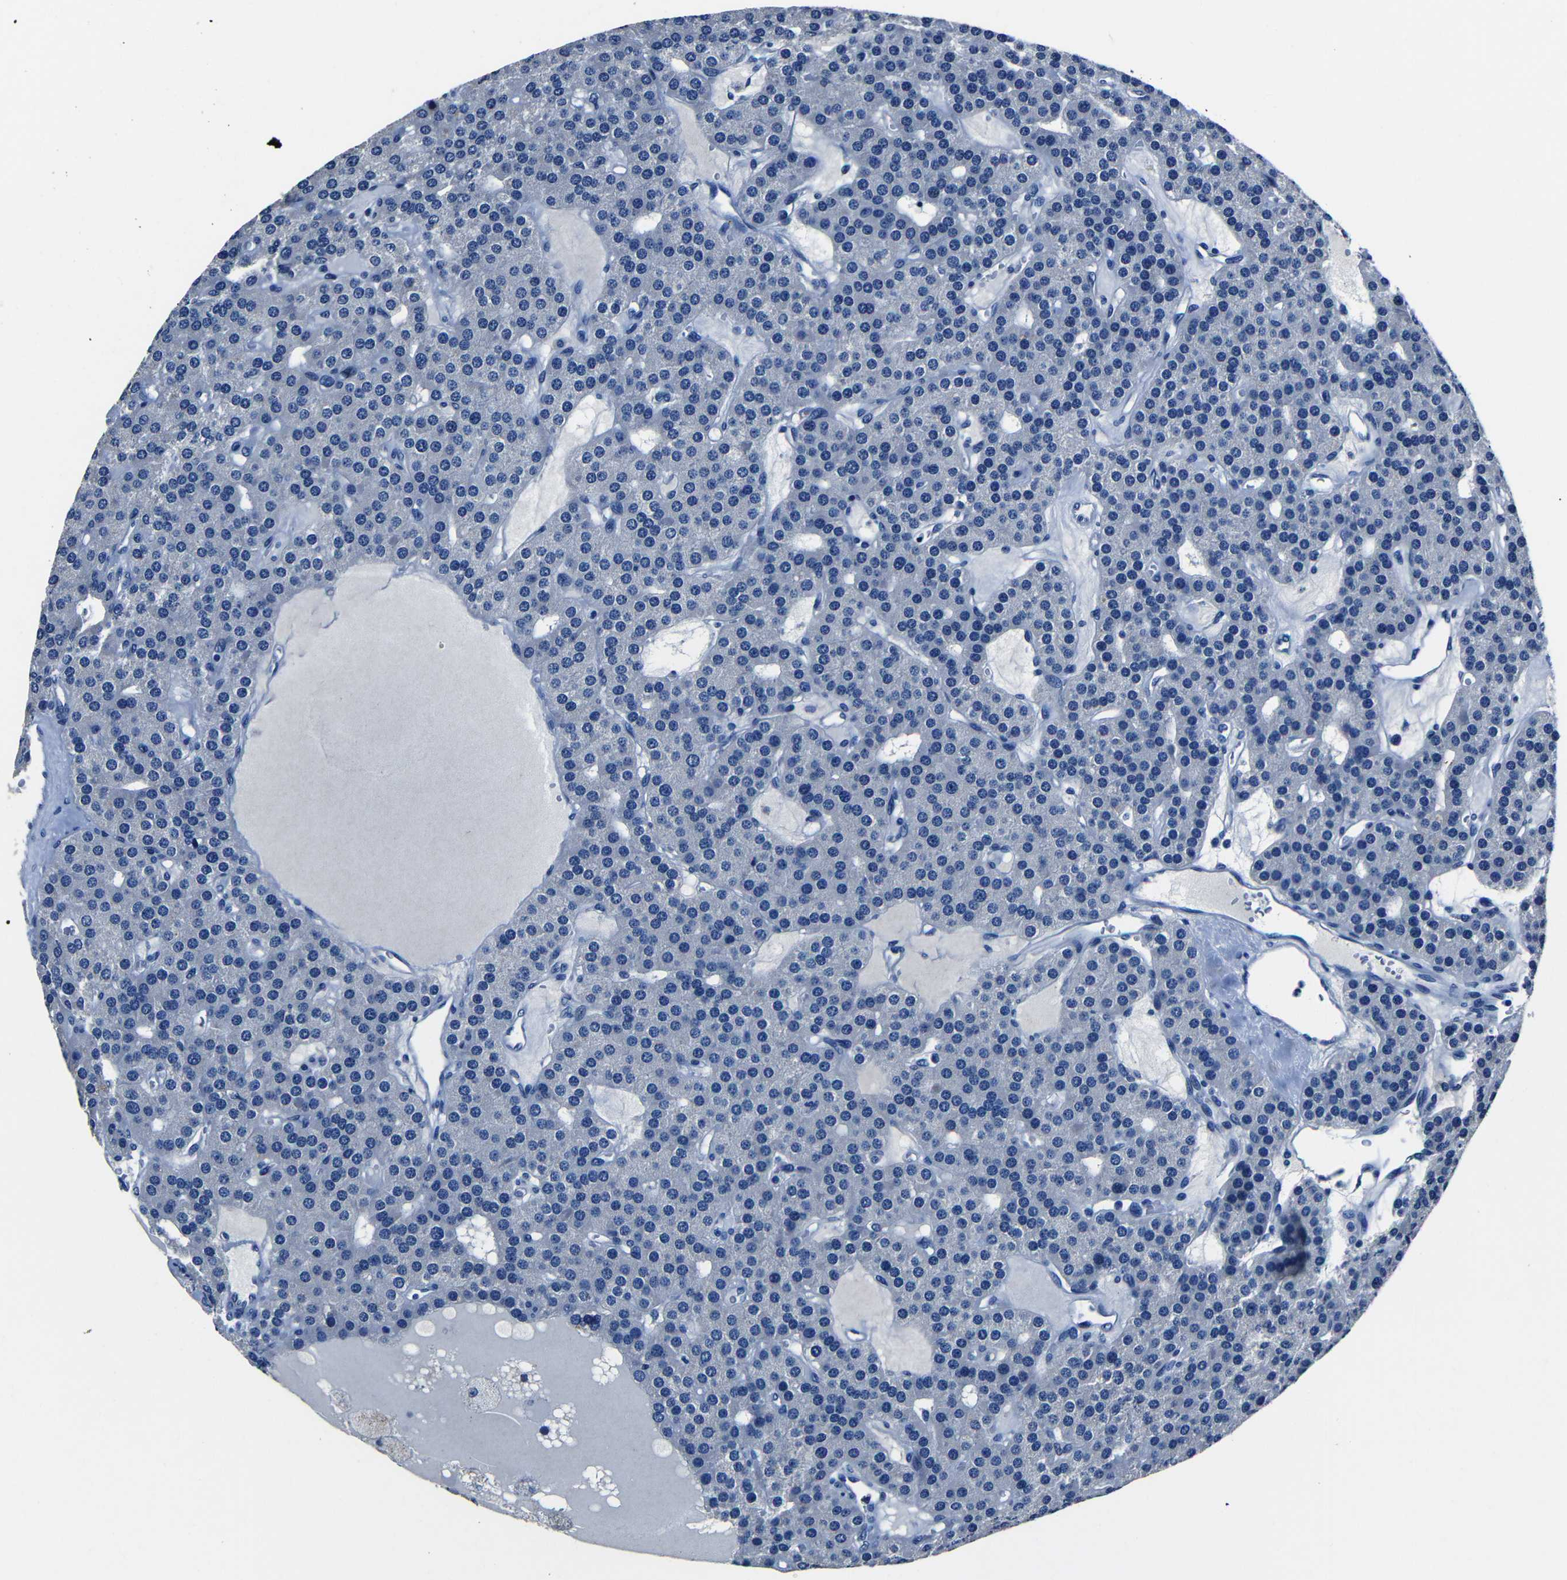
{"staining": {"intensity": "negative", "quantity": "none", "location": "none"}, "tissue": "parathyroid gland", "cell_type": "Glandular cells", "image_type": "normal", "snomed": [{"axis": "morphology", "description": "Normal tissue, NOS"}, {"axis": "morphology", "description": "Adenoma, NOS"}, {"axis": "topography", "description": "Parathyroid gland"}], "caption": "The IHC micrograph has no significant expression in glandular cells of parathyroid gland. (Brightfield microscopy of DAB IHC at high magnification).", "gene": "NCMAP", "patient": {"sex": "female", "age": 86}}